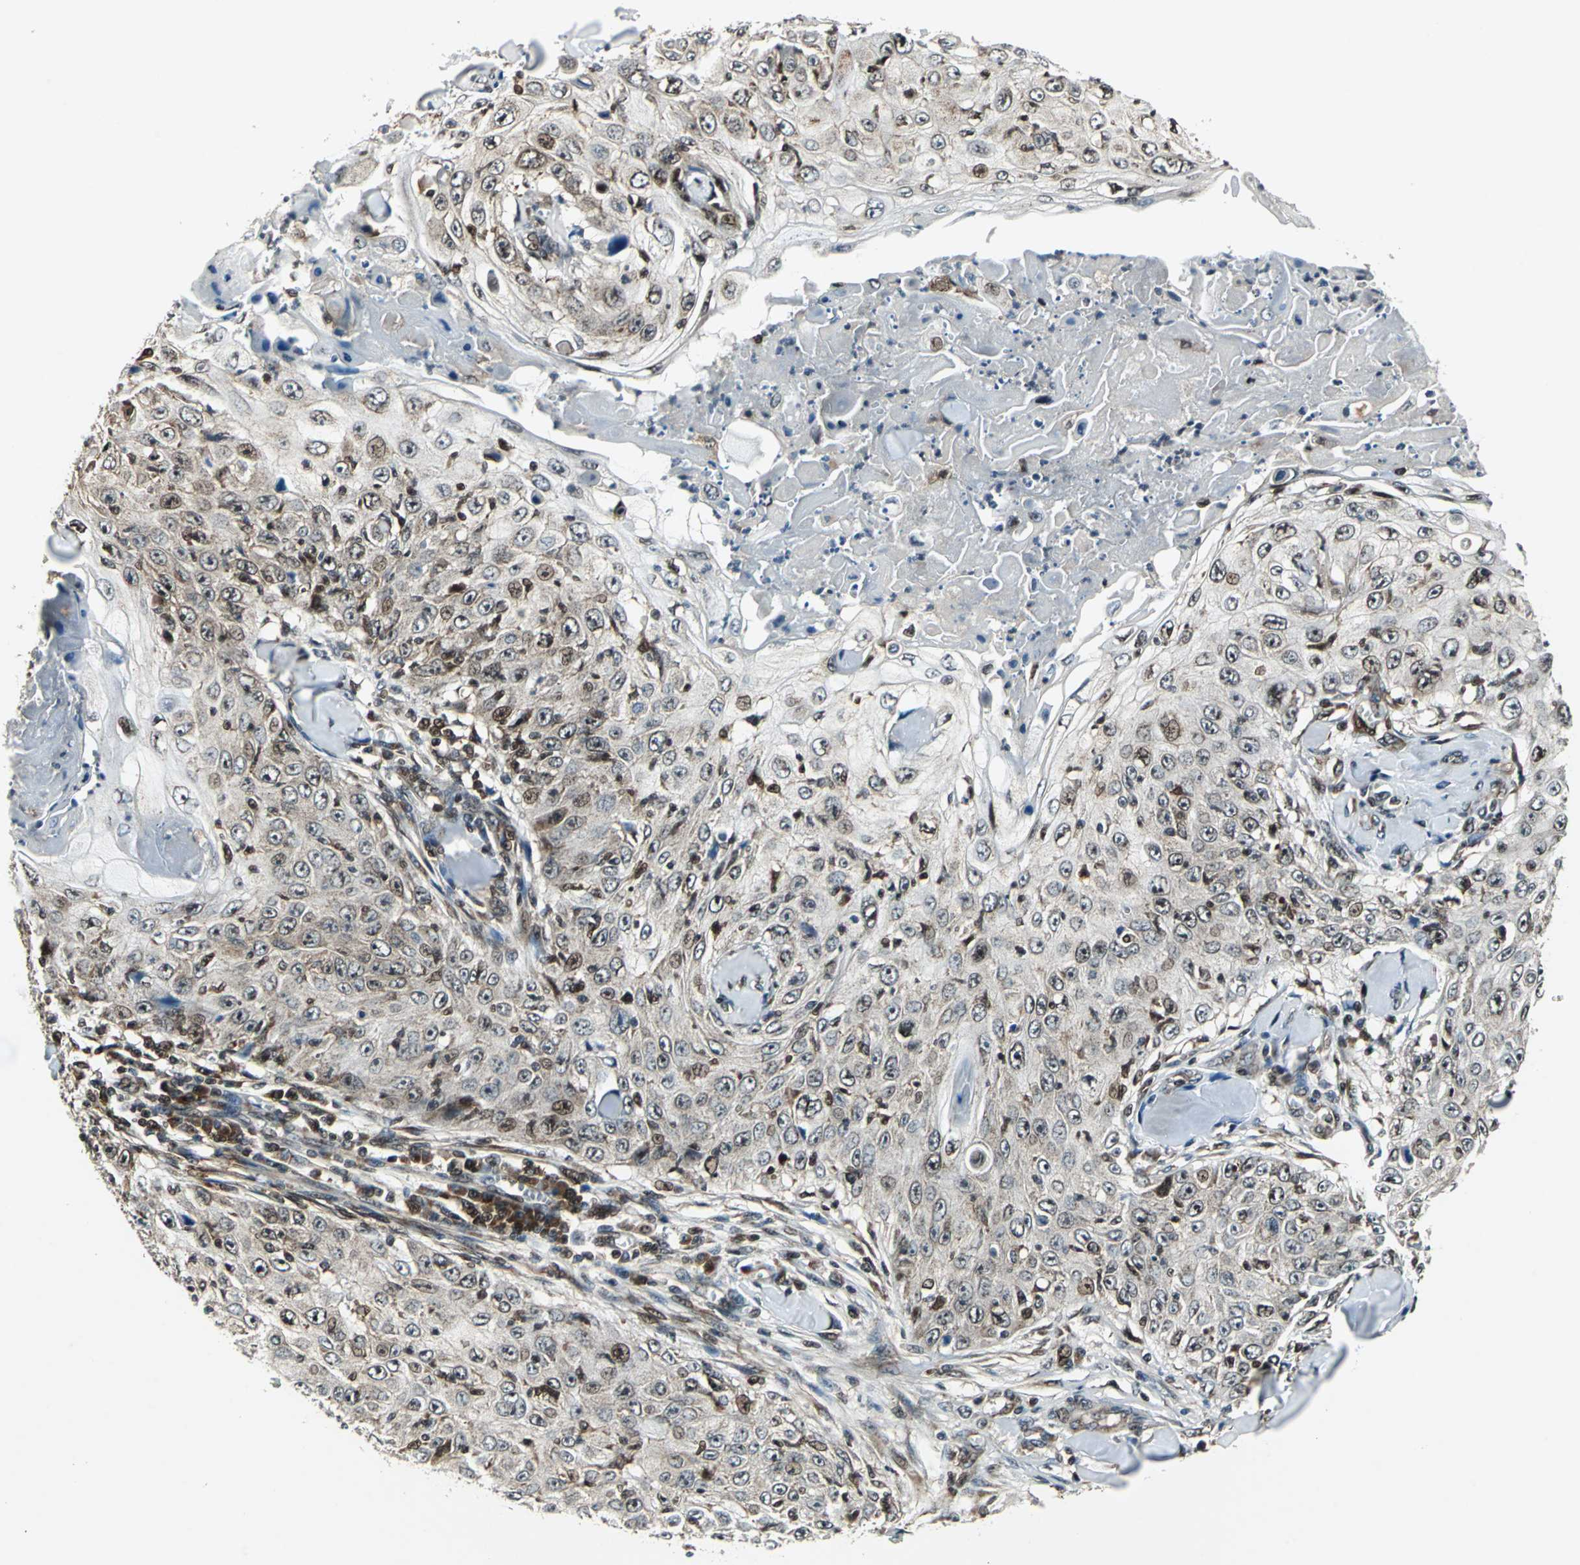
{"staining": {"intensity": "moderate", "quantity": "<25%", "location": "cytoplasmic/membranous,nuclear"}, "tissue": "skin cancer", "cell_type": "Tumor cells", "image_type": "cancer", "snomed": [{"axis": "morphology", "description": "Squamous cell carcinoma, NOS"}, {"axis": "topography", "description": "Skin"}], "caption": "About <25% of tumor cells in human squamous cell carcinoma (skin) display moderate cytoplasmic/membranous and nuclear protein staining as visualized by brown immunohistochemical staining.", "gene": "AATF", "patient": {"sex": "male", "age": 86}}